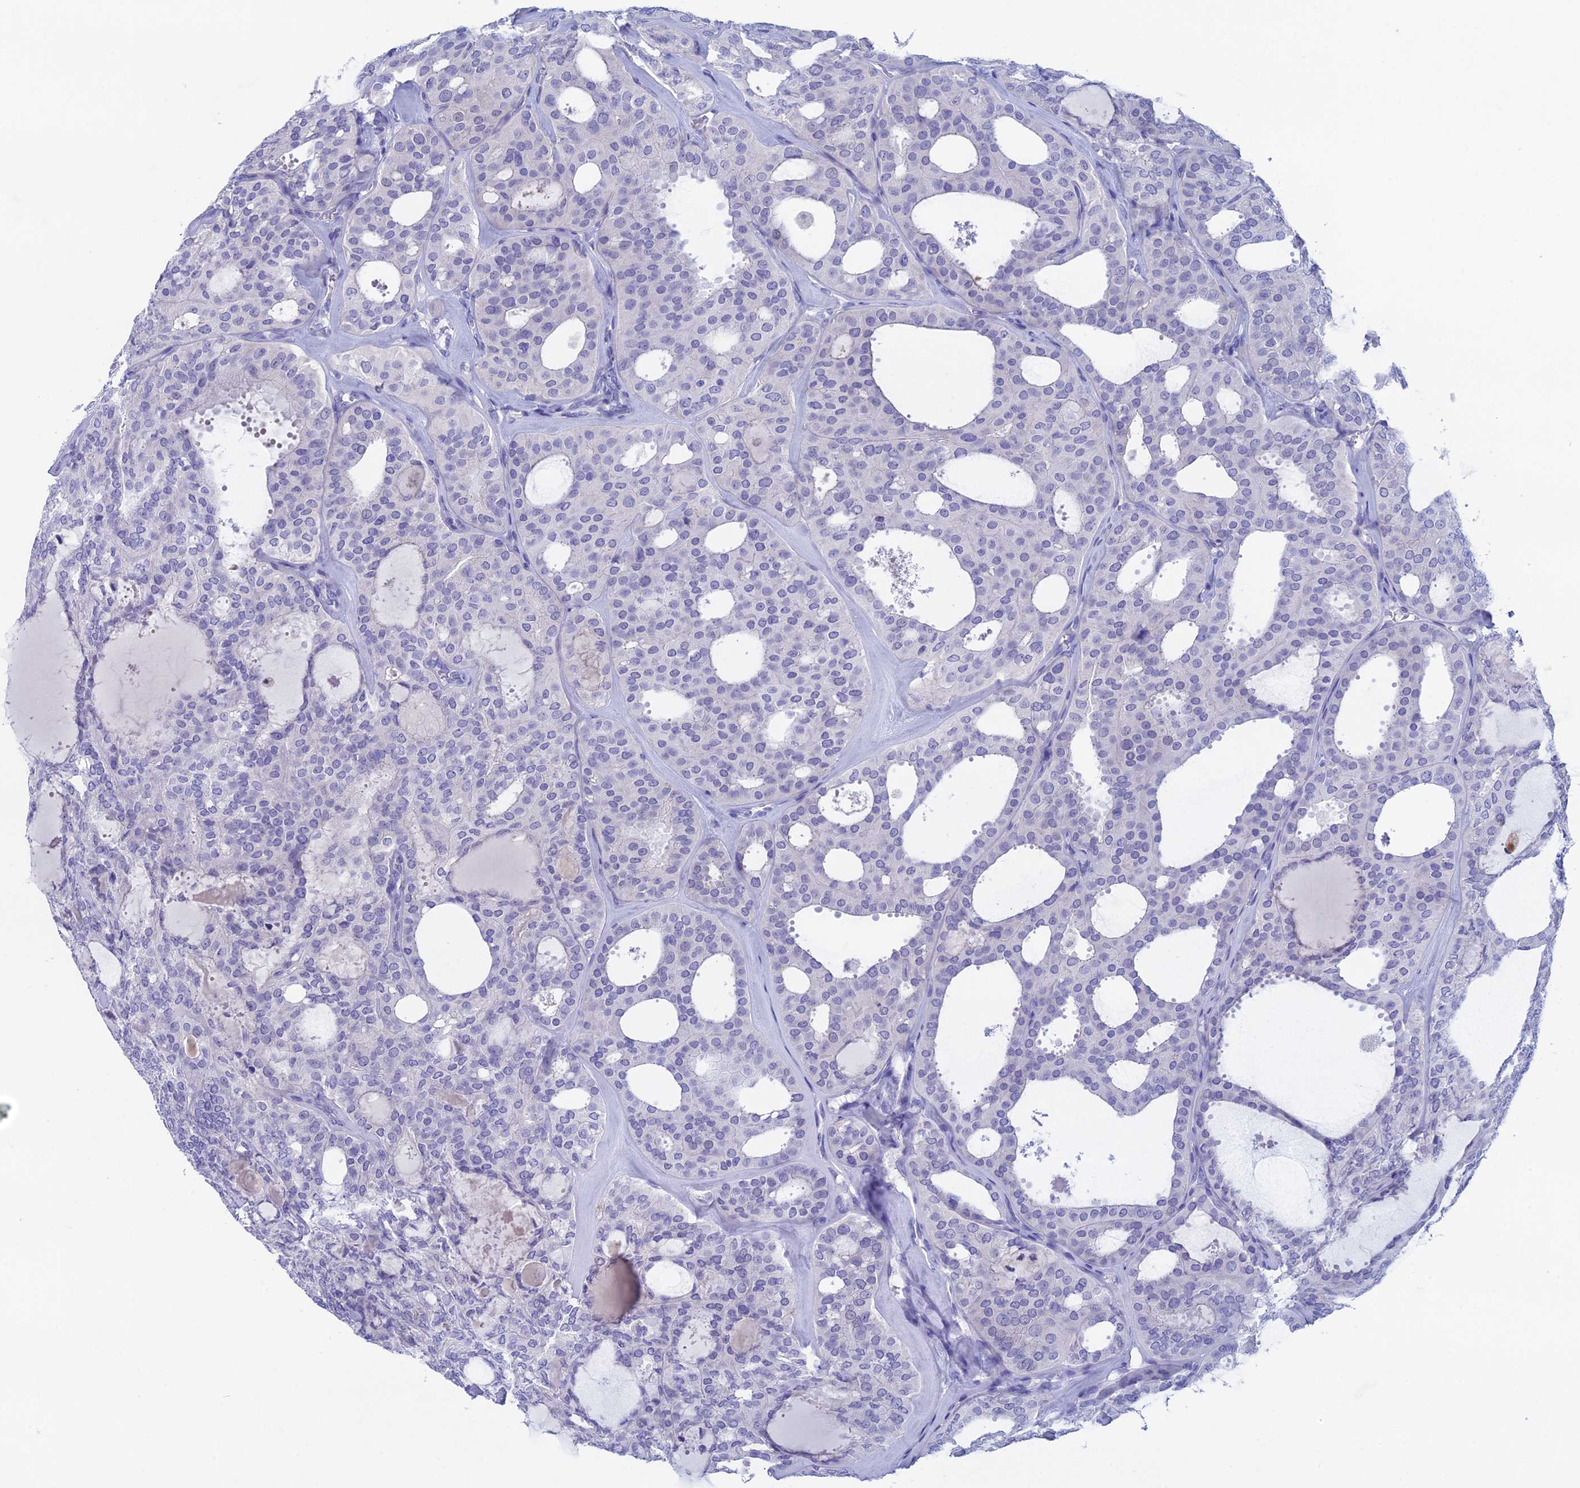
{"staining": {"intensity": "negative", "quantity": "none", "location": "none"}, "tissue": "thyroid cancer", "cell_type": "Tumor cells", "image_type": "cancer", "snomed": [{"axis": "morphology", "description": "Follicular adenoma carcinoma, NOS"}, {"axis": "topography", "description": "Thyroid gland"}], "caption": "Immunohistochemical staining of thyroid cancer (follicular adenoma carcinoma) reveals no significant positivity in tumor cells.", "gene": "BTBD19", "patient": {"sex": "male", "age": 75}}